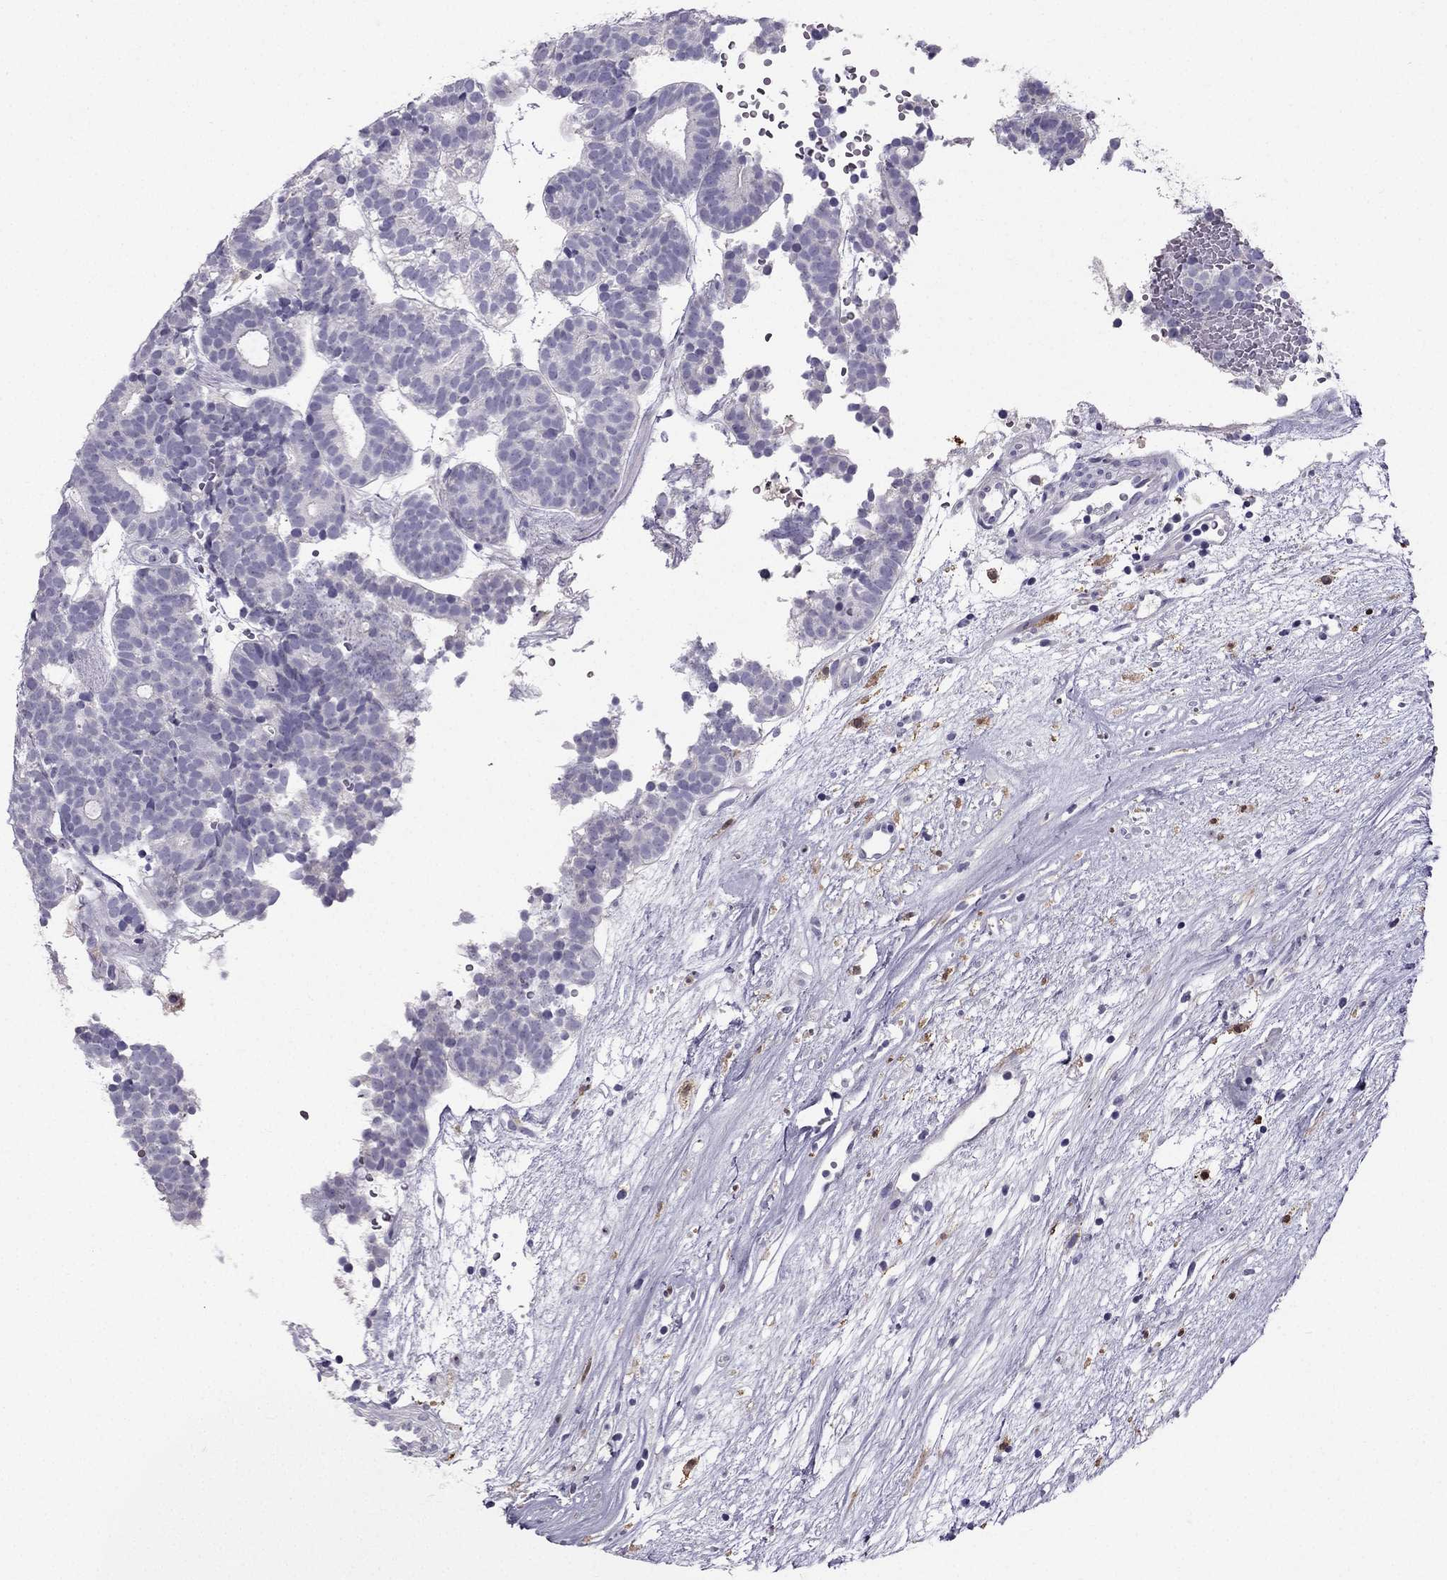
{"staining": {"intensity": "negative", "quantity": "none", "location": "none"}, "tissue": "head and neck cancer", "cell_type": "Tumor cells", "image_type": "cancer", "snomed": [{"axis": "morphology", "description": "Adenocarcinoma, NOS"}, {"axis": "topography", "description": "Head-Neck"}], "caption": "Head and neck cancer (adenocarcinoma) stained for a protein using immunohistochemistry reveals no expression tumor cells.", "gene": "LMTK3", "patient": {"sex": "female", "age": 81}}